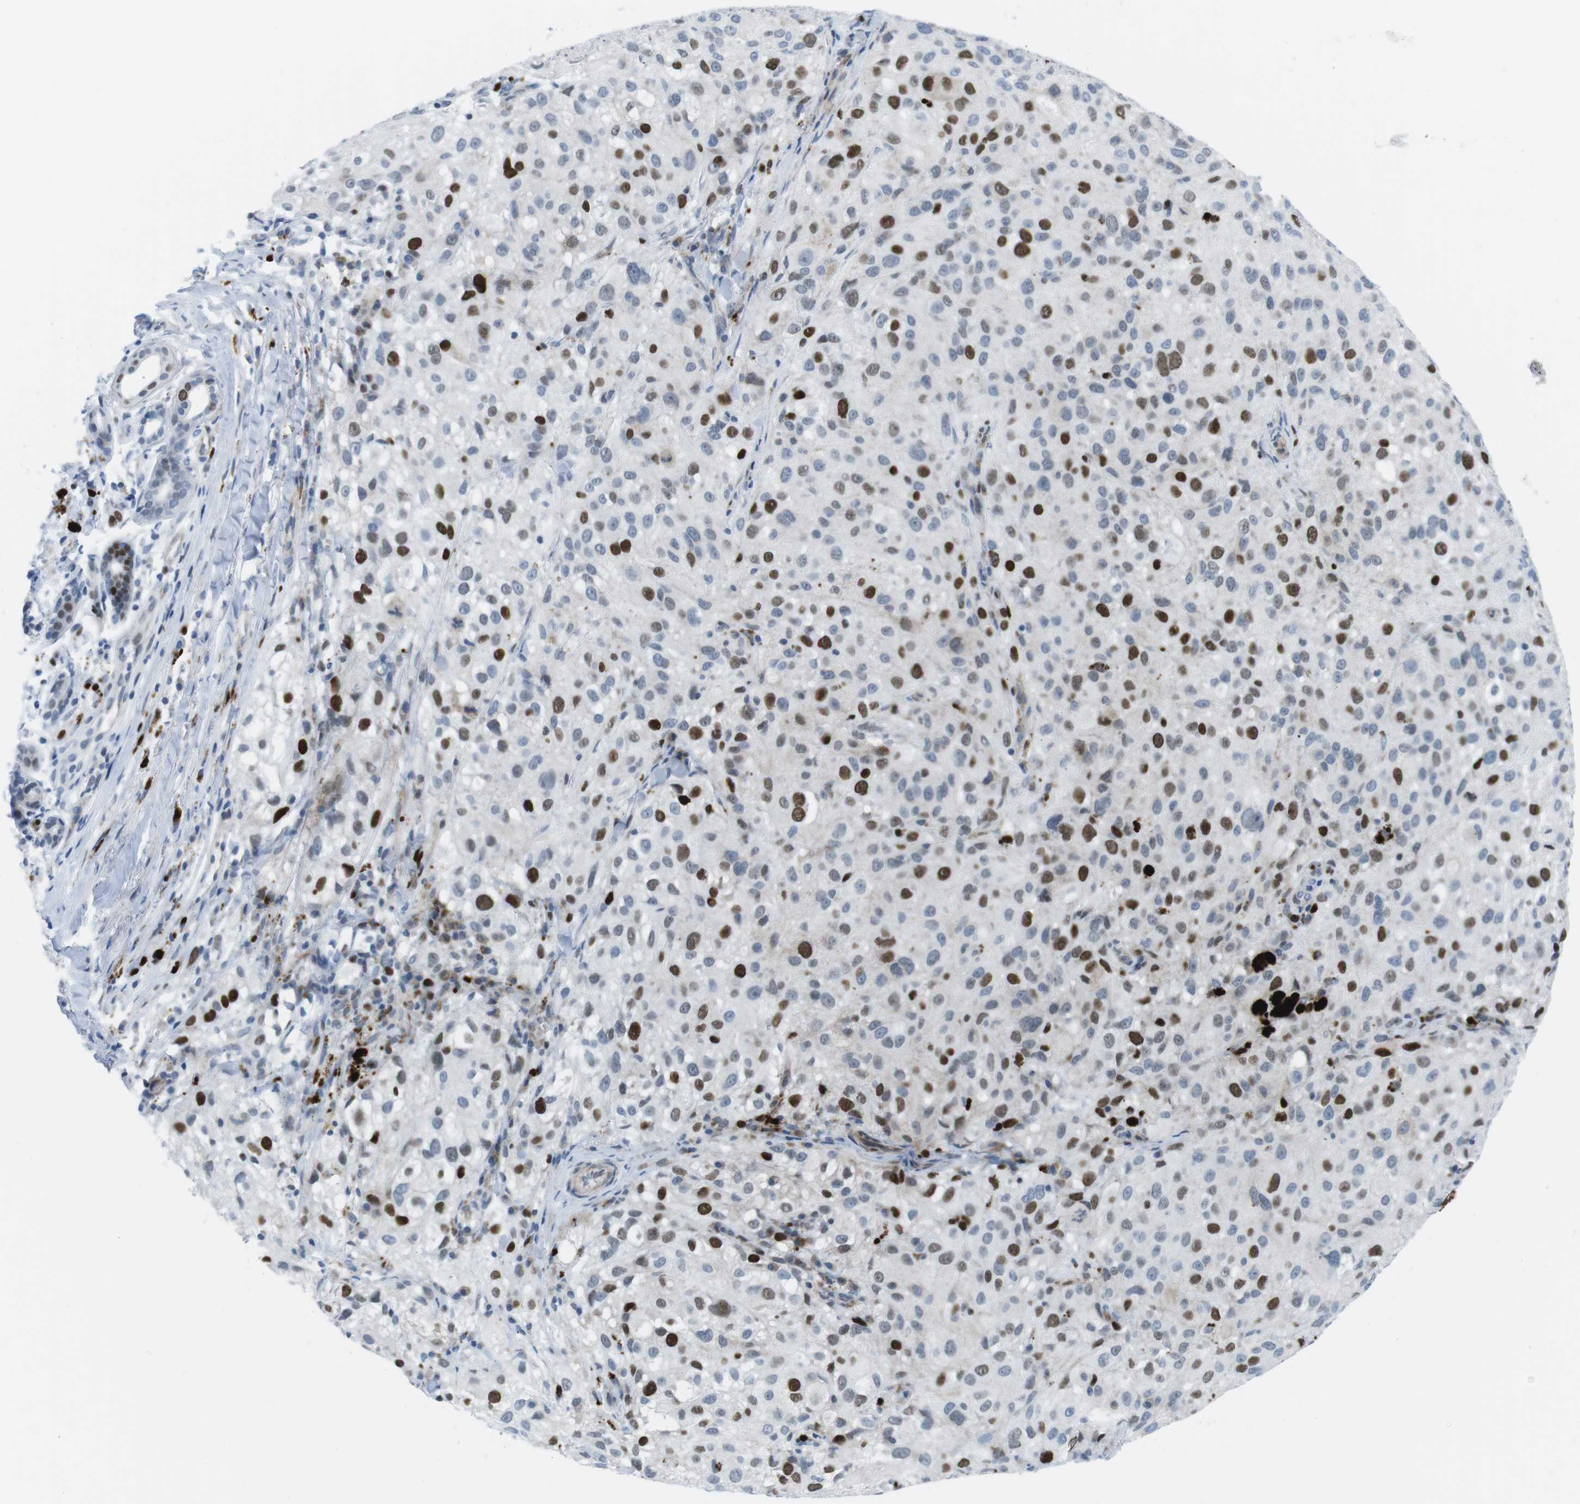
{"staining": {"intensity": "strong", "quantity": "25%-75%", "location": "nuclear"}, "tissue": "melanoma", "cell_type": "Tumor cells", "image_type": "cancer", "snomed": [{"axis": "morphology", "description": "Necrosis, NOS"}, {"axis": "morphology", "description": "Malignant melanoma, NOS"}, {"axis": "topography", "description": "Skin"}], "caption": "Immunohistochemistry of human melanoma displays high levels of strong nuclear expression in approximately 25%-75% of tumor cells. Immunohistochemistry stains the protein in brown and the nuclei are stained blue.", "gene": "CHAF1A", "patient": {"sex": "female", "age": 87}}